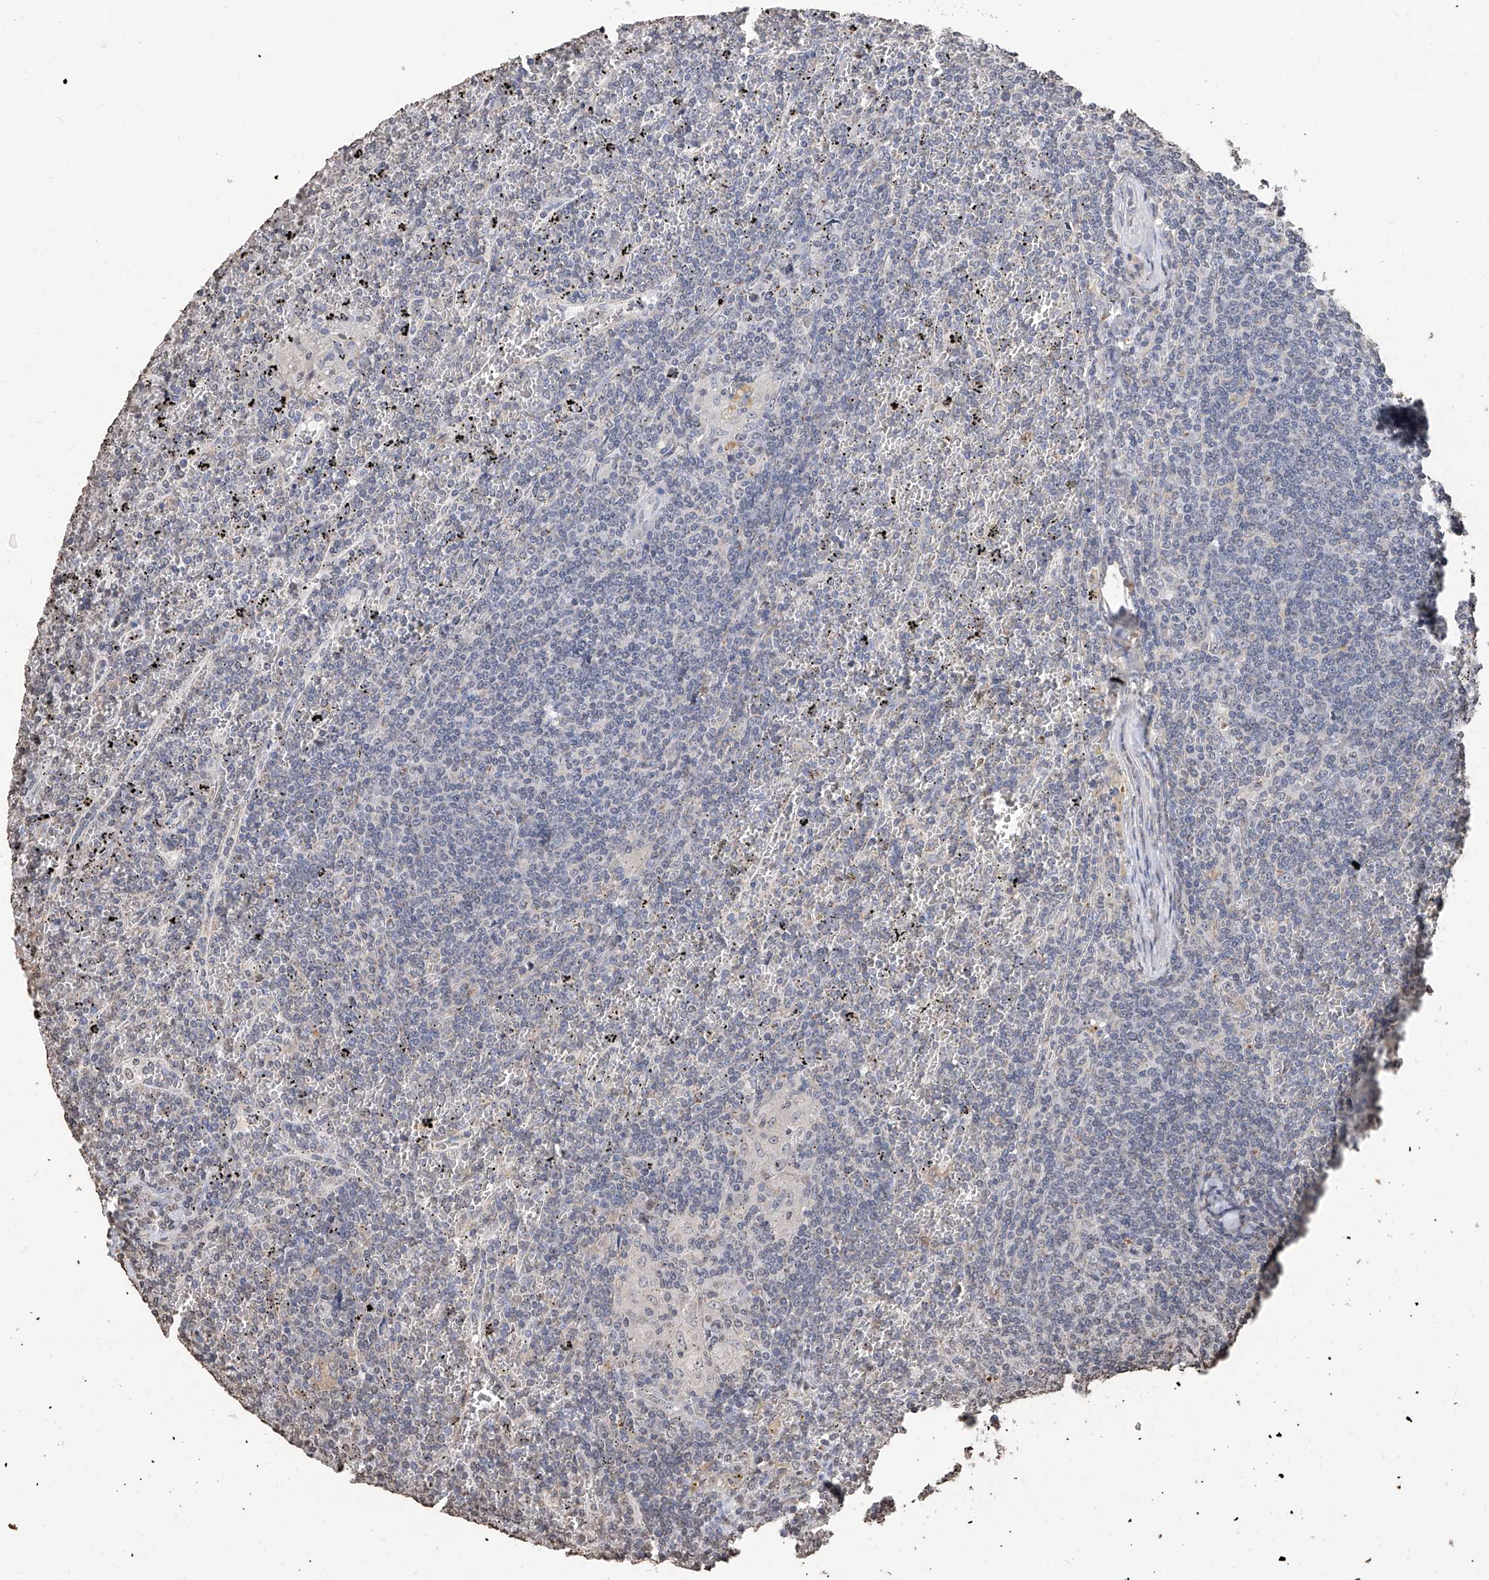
{"staining": {"intensity": "negative", "quantity": "none", "location": "none"}, "tissue": "lymphoma", "cell_type": "Tumor cells", "image_type": "cancer", "snomed": [{"axis": "morphology", "description": "Malignant lymphoma, non-Hodgkin's type, Low grade"}, {"axis": "topography", "description": "Spleen"}], "caption": "Lymphoma was stained to show a protein in brown. There is no significant positivity in tumor cells.", "gene": "RP9", "patient": {"sex": "female", "age": 19}}